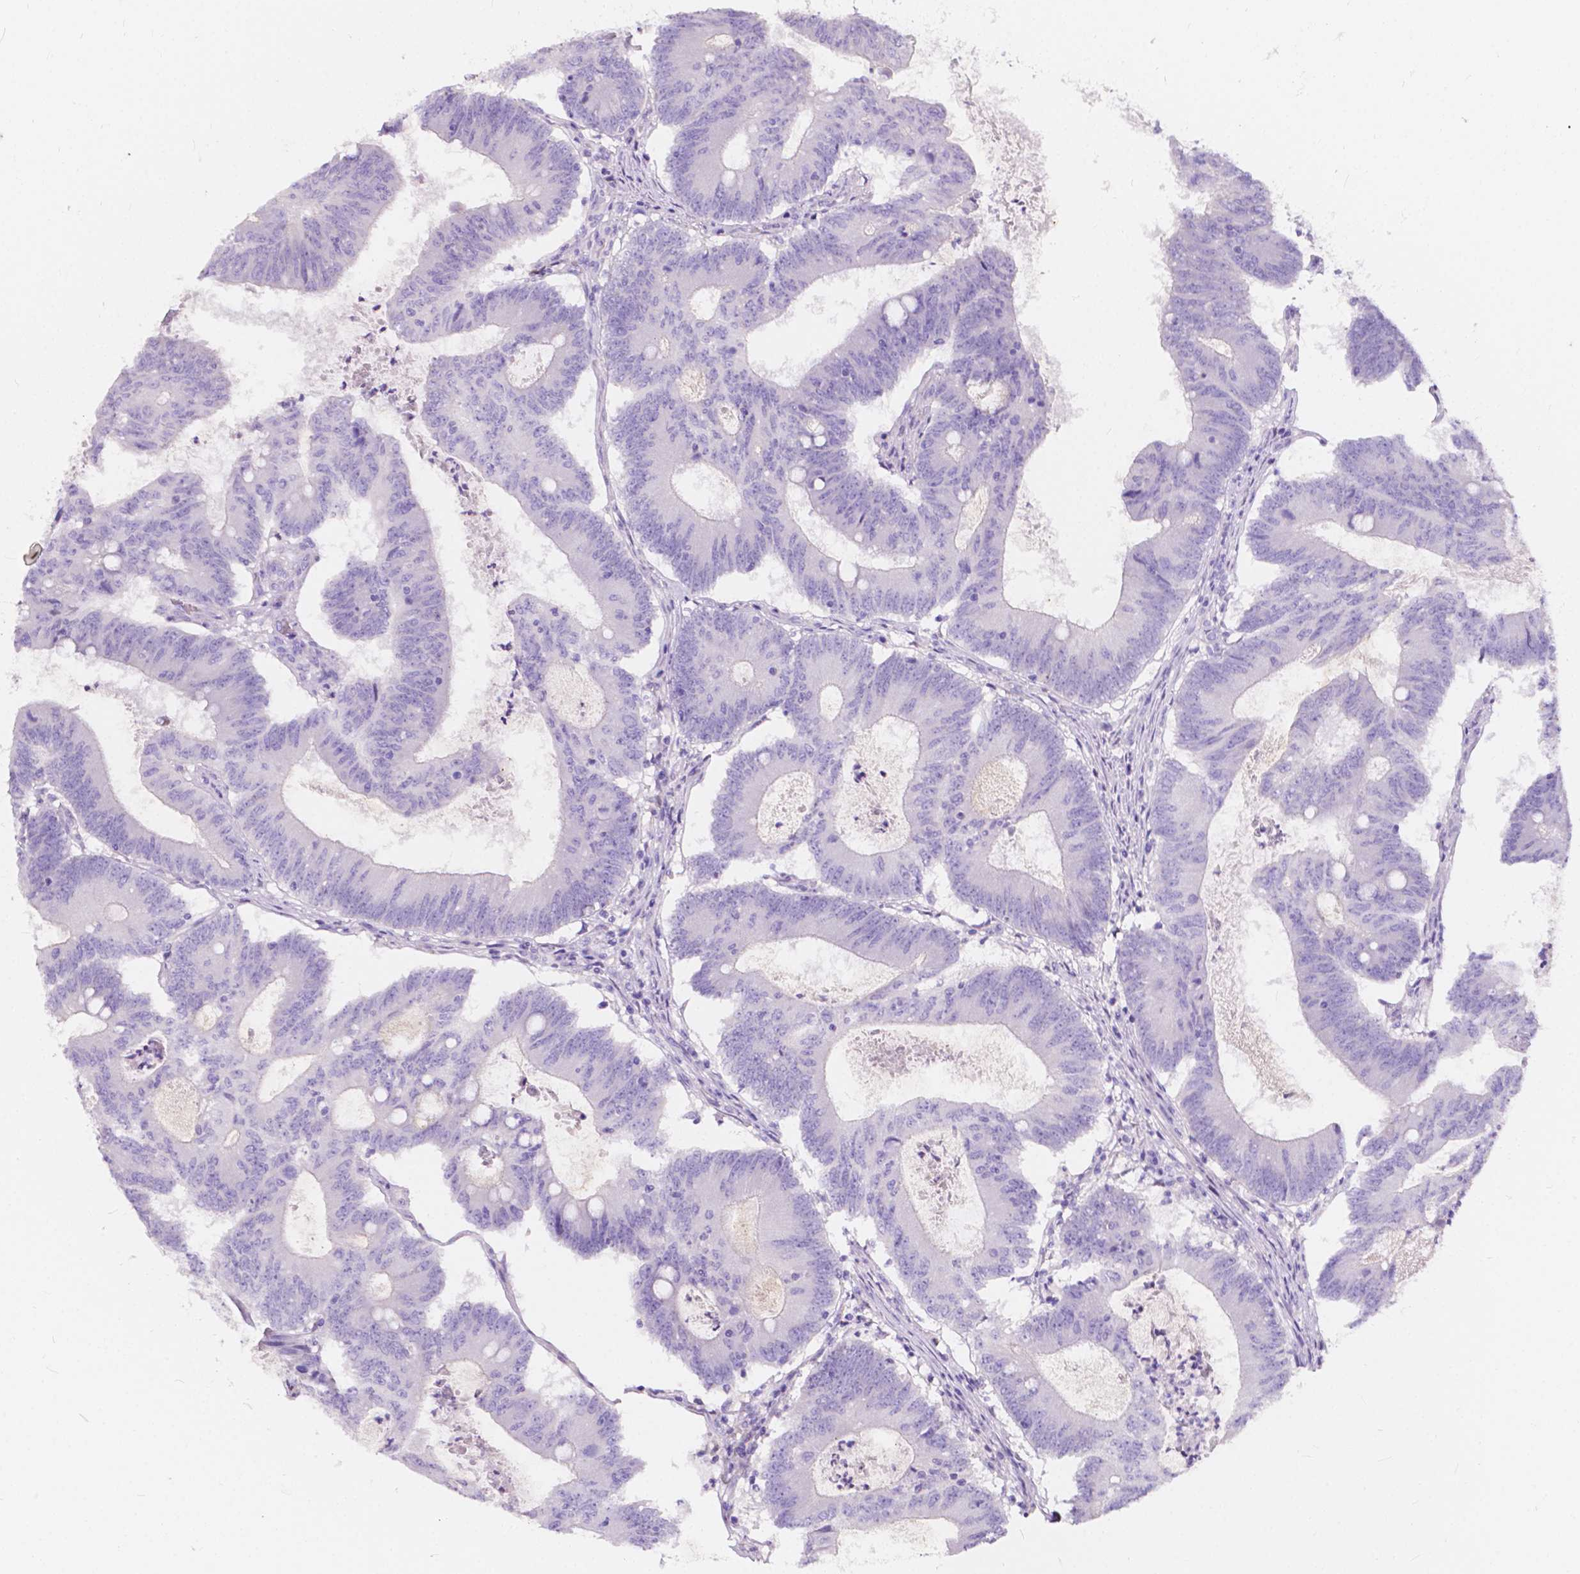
{"staining": {"intensity": "negative", "quantity": "none", "location": "none"}, "tissue": "colorectal cancer", "cell_type": "Tumor cells", "image_type": "cancer", "snomed": [{"axis": "morphology", "description": "Adenocarcinoma, NOS"}, {"axis": "topography", "description": "Colon"}], "caption": "Immunohistochemistry (IHC) histopathology image of neoplastic tissue: human adenocarcinoma (colorectal) stained with DAB reveals no significant protein positivity in tumor cells.", "gene": "CLSTN2", "patient": {"sex": "female", "age": 70}}